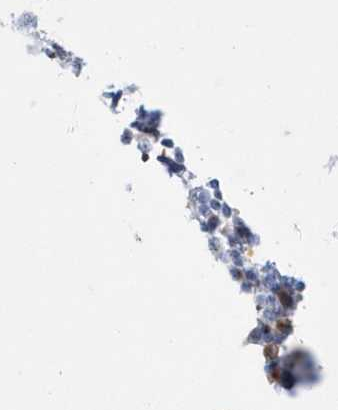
{"staining": {"intensity": "negative", "quantity": "none", "location": "none"}, "tissue": "lymph node", "cell_type": "Germinal center cells", "image_type": "normal", "snomed": [{"axis": "morphology", "description": "Normal tissue, NOS"}, {"axis": "topography", "description": "Lymph node"}], "caption": "A histopathology image of lymph node stained for a protein shows no brown staining in germinal center cells. The staining was performed using DAB to visualize the protein expression in brown, while the nuclei were stained in blue with hematoxylin (Magnification: 20x).", "gene": "SEMA3D", "patient": {"sex": "female", "age": 53}}